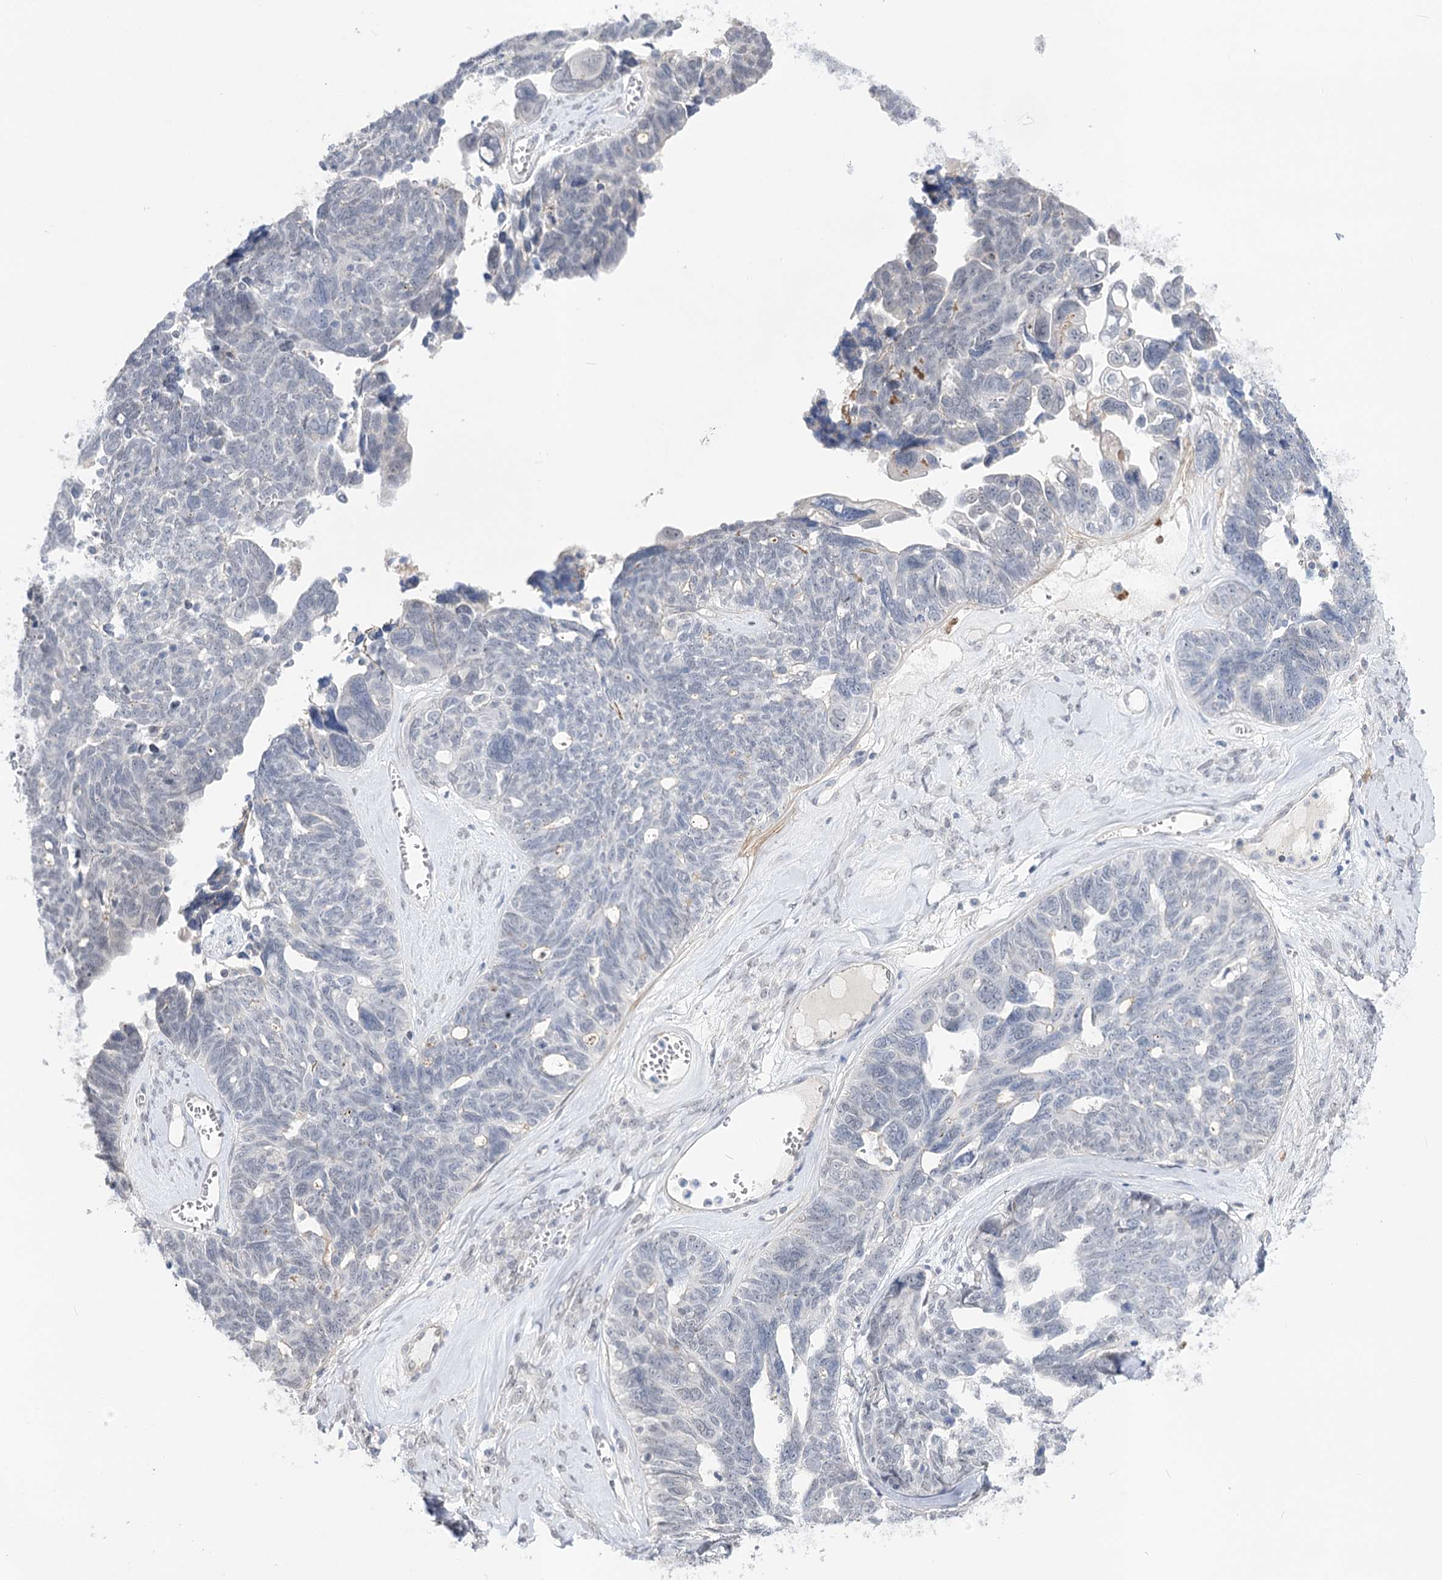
{"staining": {"intensity": "negative", "quantity": "none", "location": "none"}, "tissue": "ovarian cancer", "cell_type": "Tumor cells", "image_type": "cancer", "snomed": [{"axis": "morphology", "description": "Cystadenocarcinoma, serous, NOS"}, {"axis": "topography", "description": "Ovary"}], "caption": "IHC of ovarian cancer exhibits no positivity in tumor cells.", "gene": "ATP10B", "patient": {"sex": "female", "age": 79}}